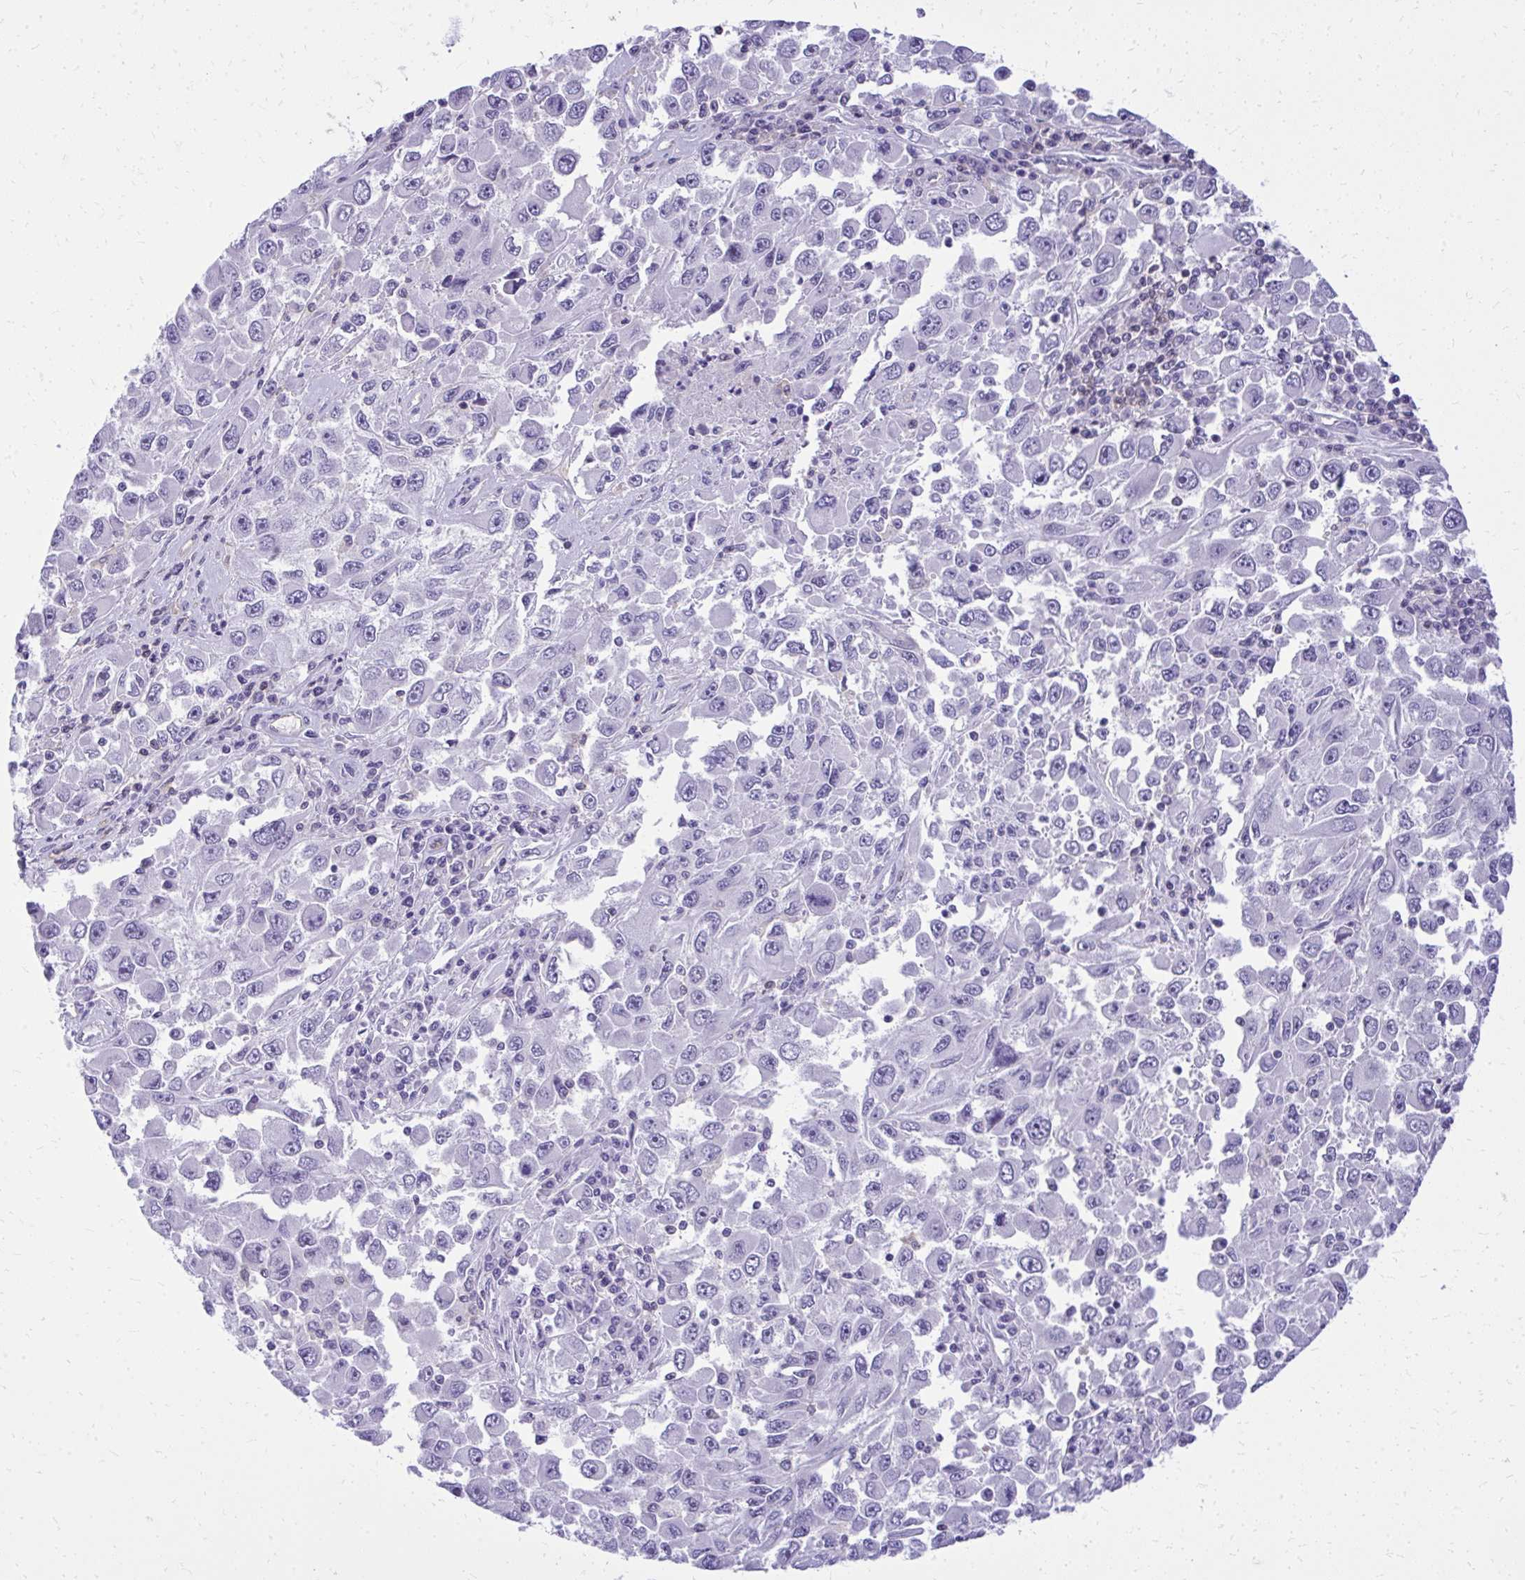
{"staining": {"intensity": "negative", "quantity": "none", "location": "none"}, "tissue": "melanoma", "cell_type": "Tumor cells", "image_type": "cancer", "snomed": [{"axis": "morphology", "description": "Malignant melanoma, Metastatic site"}, {"axis": "topography", "description": "Lymph node"}], "caption": "Immunohistochemistry histopathology image of malignant melanoma (metastatic site) stained for a protein (brown), which shows no positivity in tumor cells.", "gene": "GPRIN3", "patient": {"sex": "female", "age": 67}}